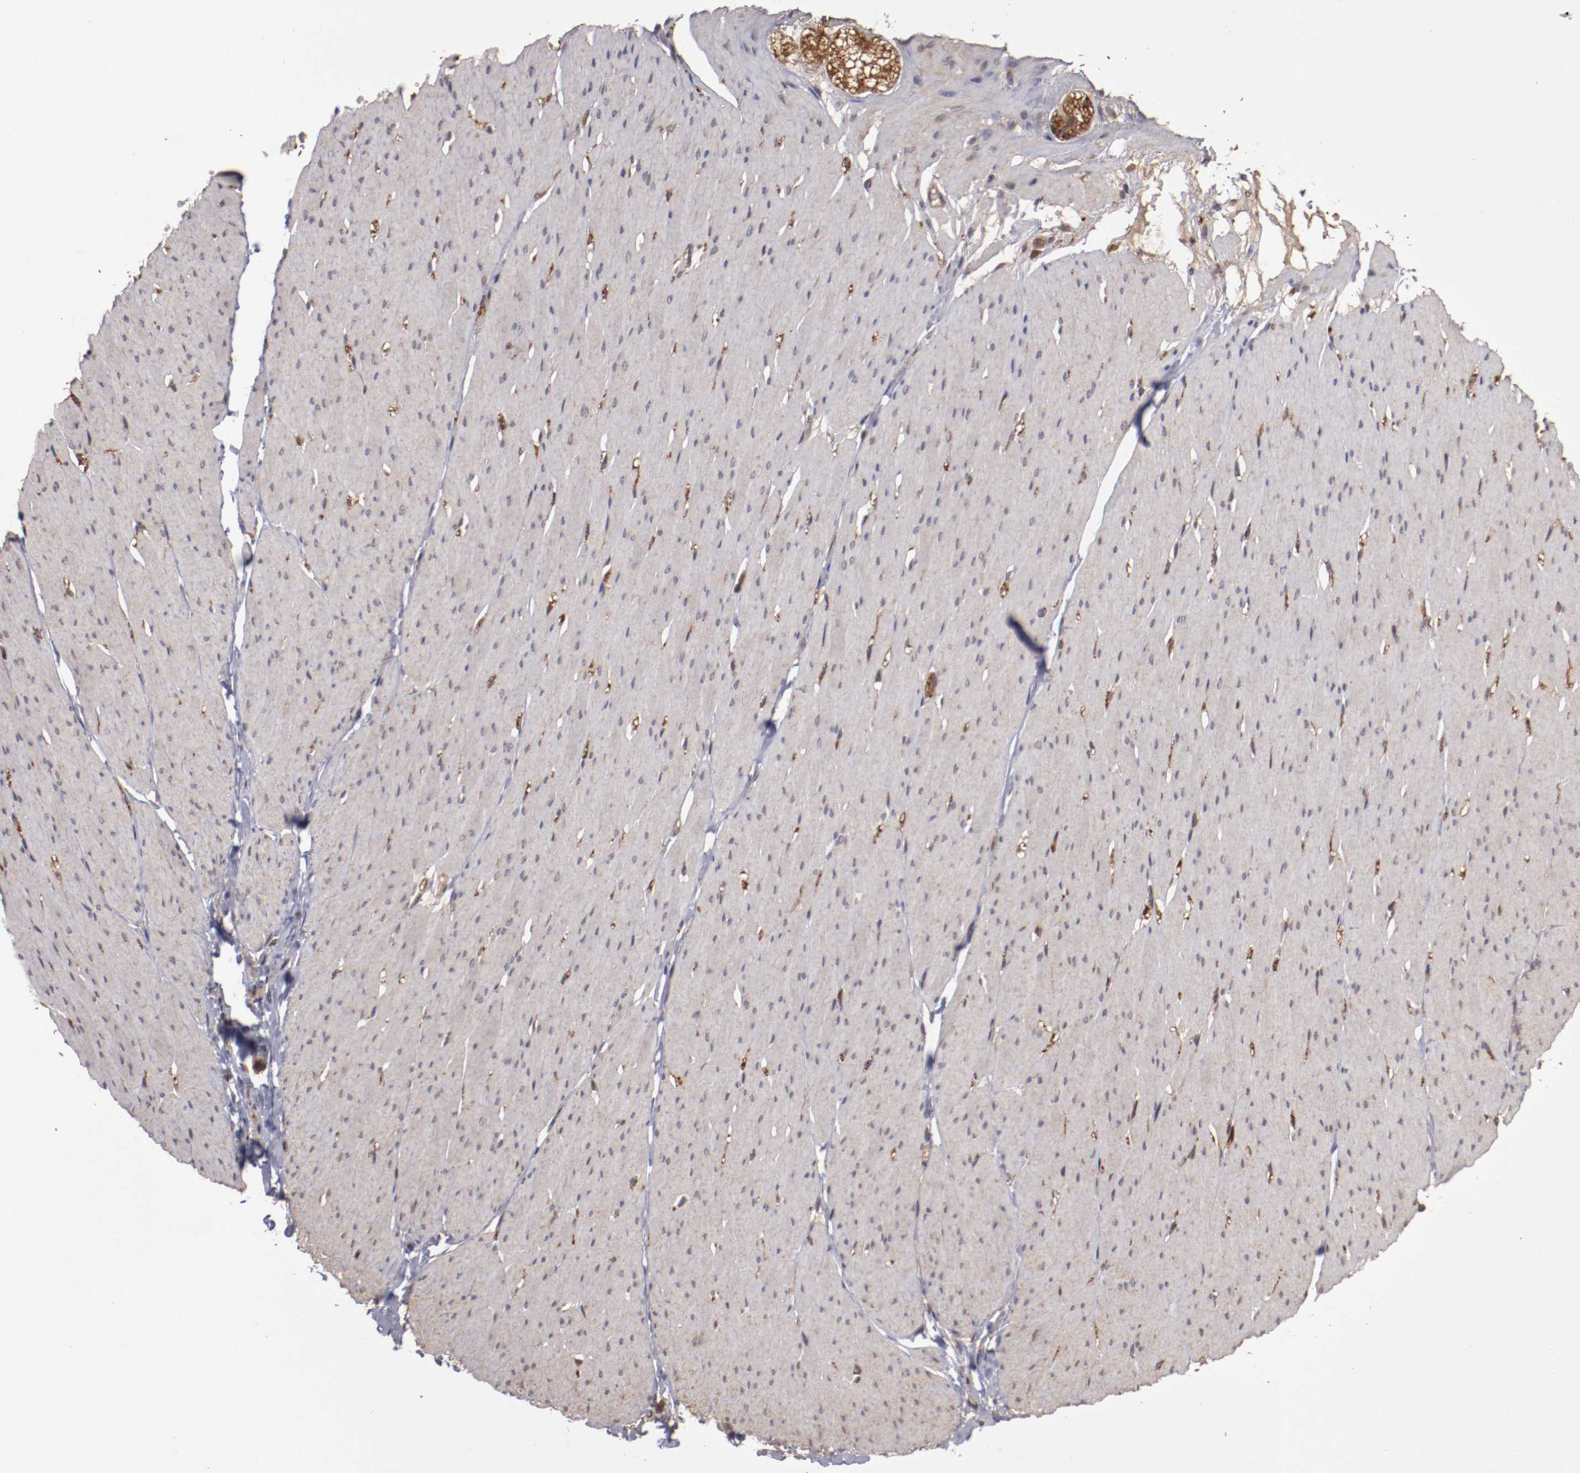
{"staining": {"intensity": "weak", "quantity": ">75%", "location": "cytoplasmic/membranous"}, "tissue": "smooth muscle", "cell_type": "Smooth muscle cells", "image_type": "normal", "snomed": [{"axis": "morphology", "description": "Normal tissue, NOS"}, {"axis": "topography", "description": "Smooth muscle"}, {"axis": "topography", "description": "Colon"}], "caption": "This photomicrograph shows immunohistochemistry (IHC) staining of normal human smooth muscle, with low weak cytoplasmic/membranous positivity in approximately >75% of smooth muscle cells.", "gene": "RPS6KA6", "patient": {"sex": "male", "age": 67}}